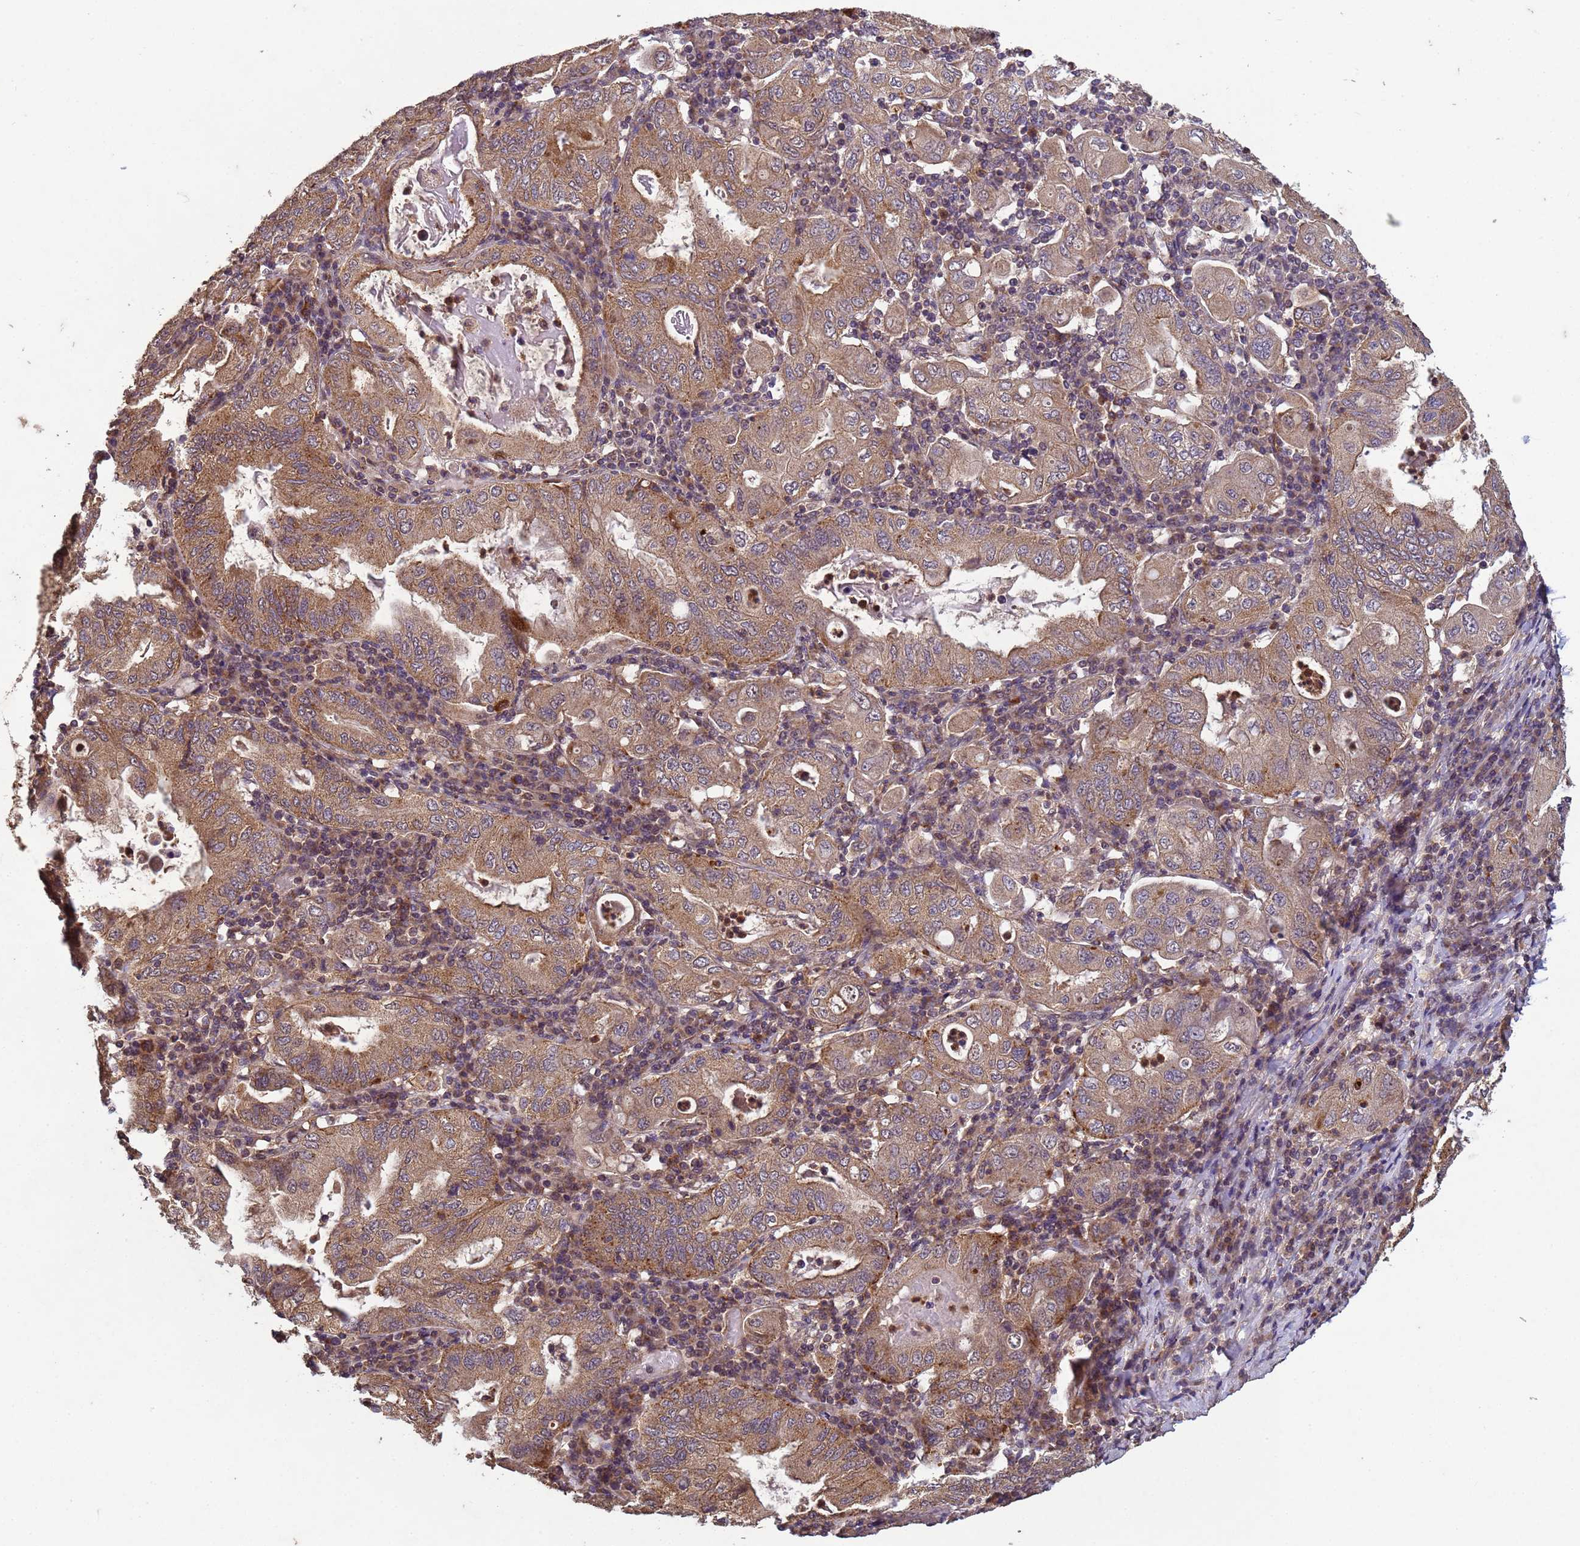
{"staining": {"intensity": "moderate", "quantity": ">75%", "location": "cytoplasmic/membranous"}, "tissue": "stomach cancer", "cell_type": "Tumor cells", "image_type": "cancer", "snomed": [{"axis": "morphology", "description": "Normal tissue, NOS"}, {"axis": "morphology", "description": "Adenocarcinoma, NOS"}, {"axis": "topography", "description": "Esophagus"}, {"axis": "topography", "description": "Stomach, upper"}, {"axis": "topography", "description": "Peripheral nerve tissue"}], "caption": "Brown immunohistochemical staining in stomach adenocarcinoma demonstrates moderate cytoplasmic/membranous expression in approximately >75% of tumor cells. The staining was performed using DAB, with brown indicating positive protein expression. Nuclei are stained blue with hematoxylin.", "gene": "FASTKD1", "patient": {"sex": "male", "age": 62}}